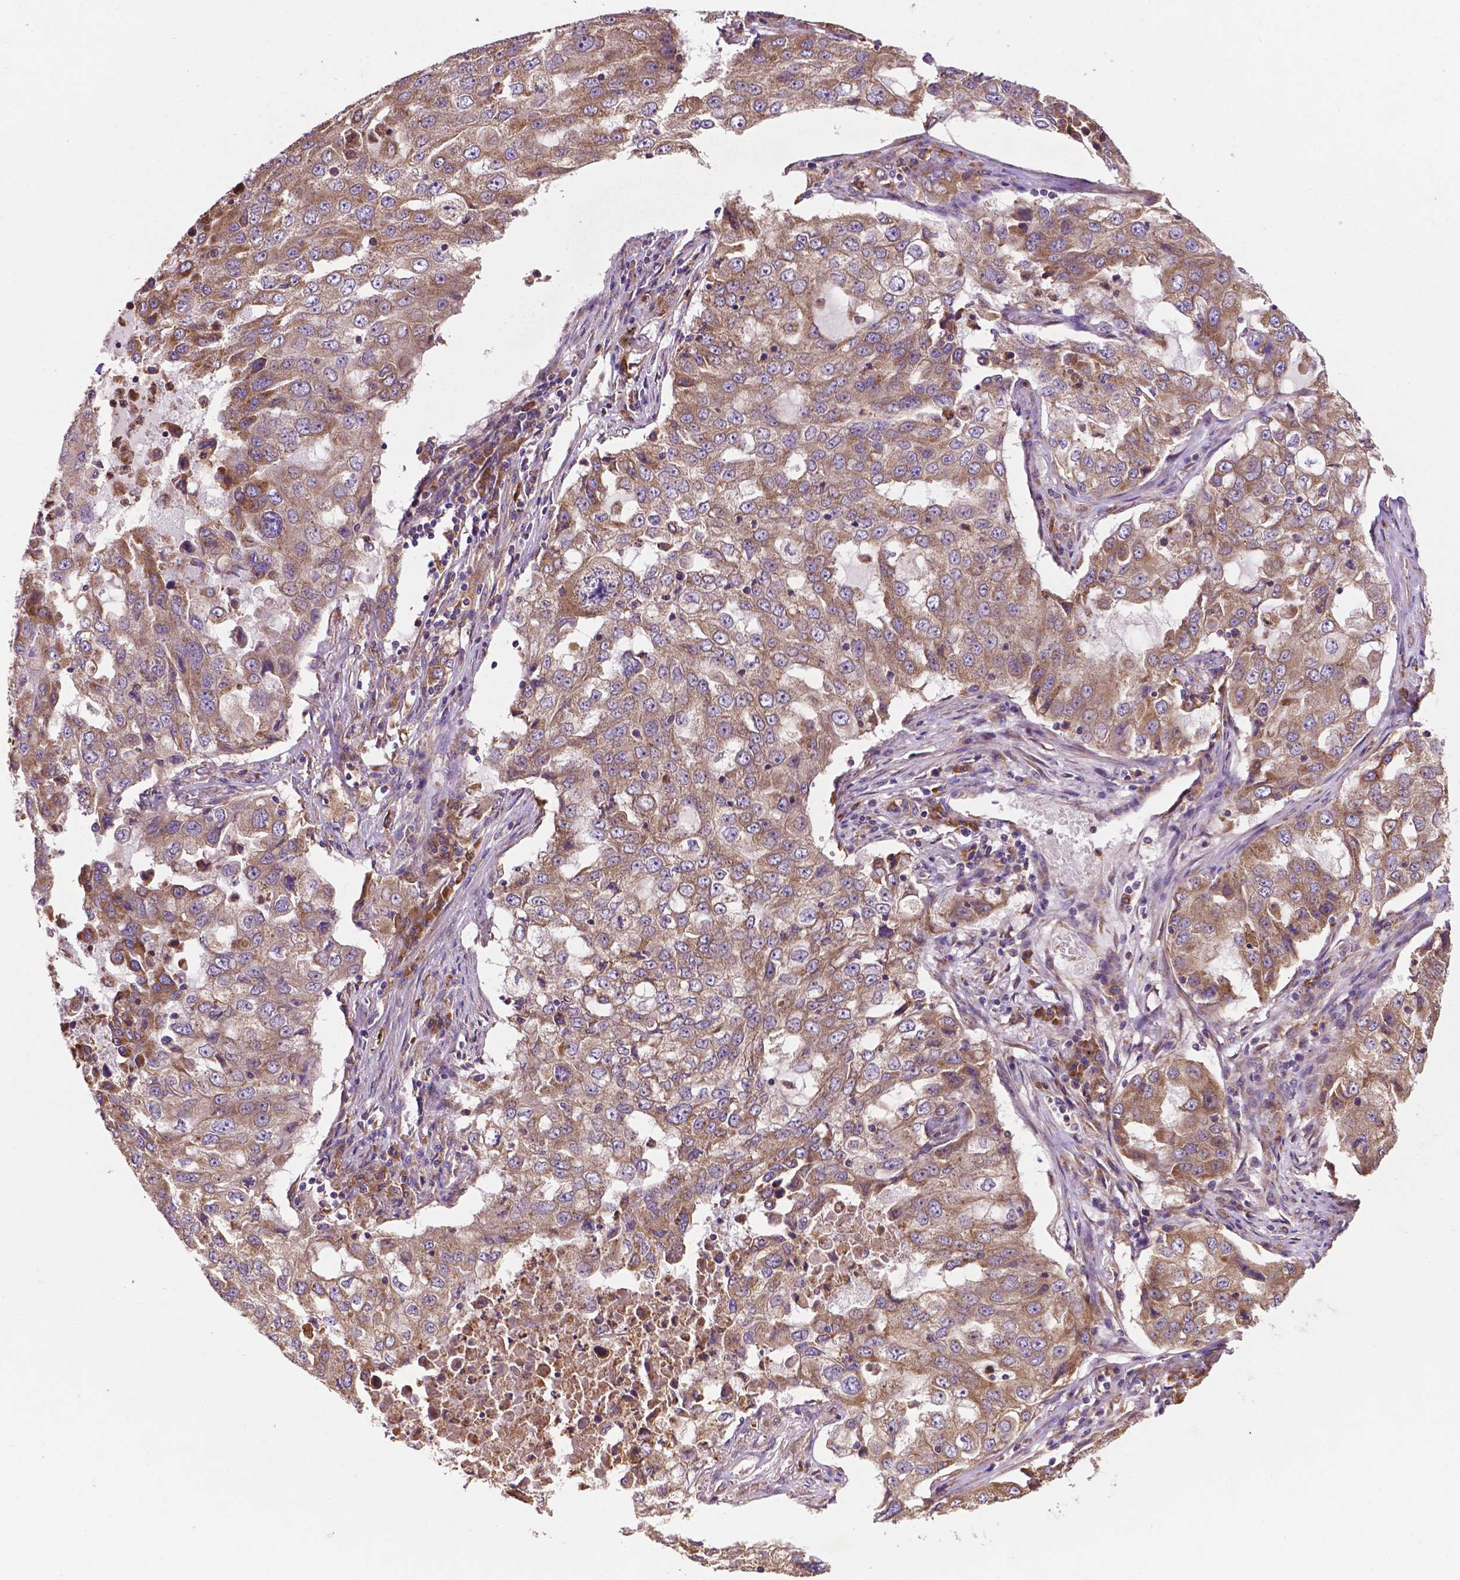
{"staining": {"intensity": "weak", "quantity": ">75%", "location": "cytoplasmic/membranous"}, "tissue": "lung cancer", "cell_type": "Tumor cells", "image_type": "cancer", "snomed": [{"axis": "morphology", "description": "Adenocarcinoma, NOS"}, {"axis": "topography", "description": "Lung"}], "caption": "Approximately >75% of tumor cells in human lung cancer demonstrate weak cytoplasmic/membranous protein positivity as visualized by brown immunohistochemical staining.", "gene": "CCDC71L", "patient": {"sex": "female", "age": 61}}